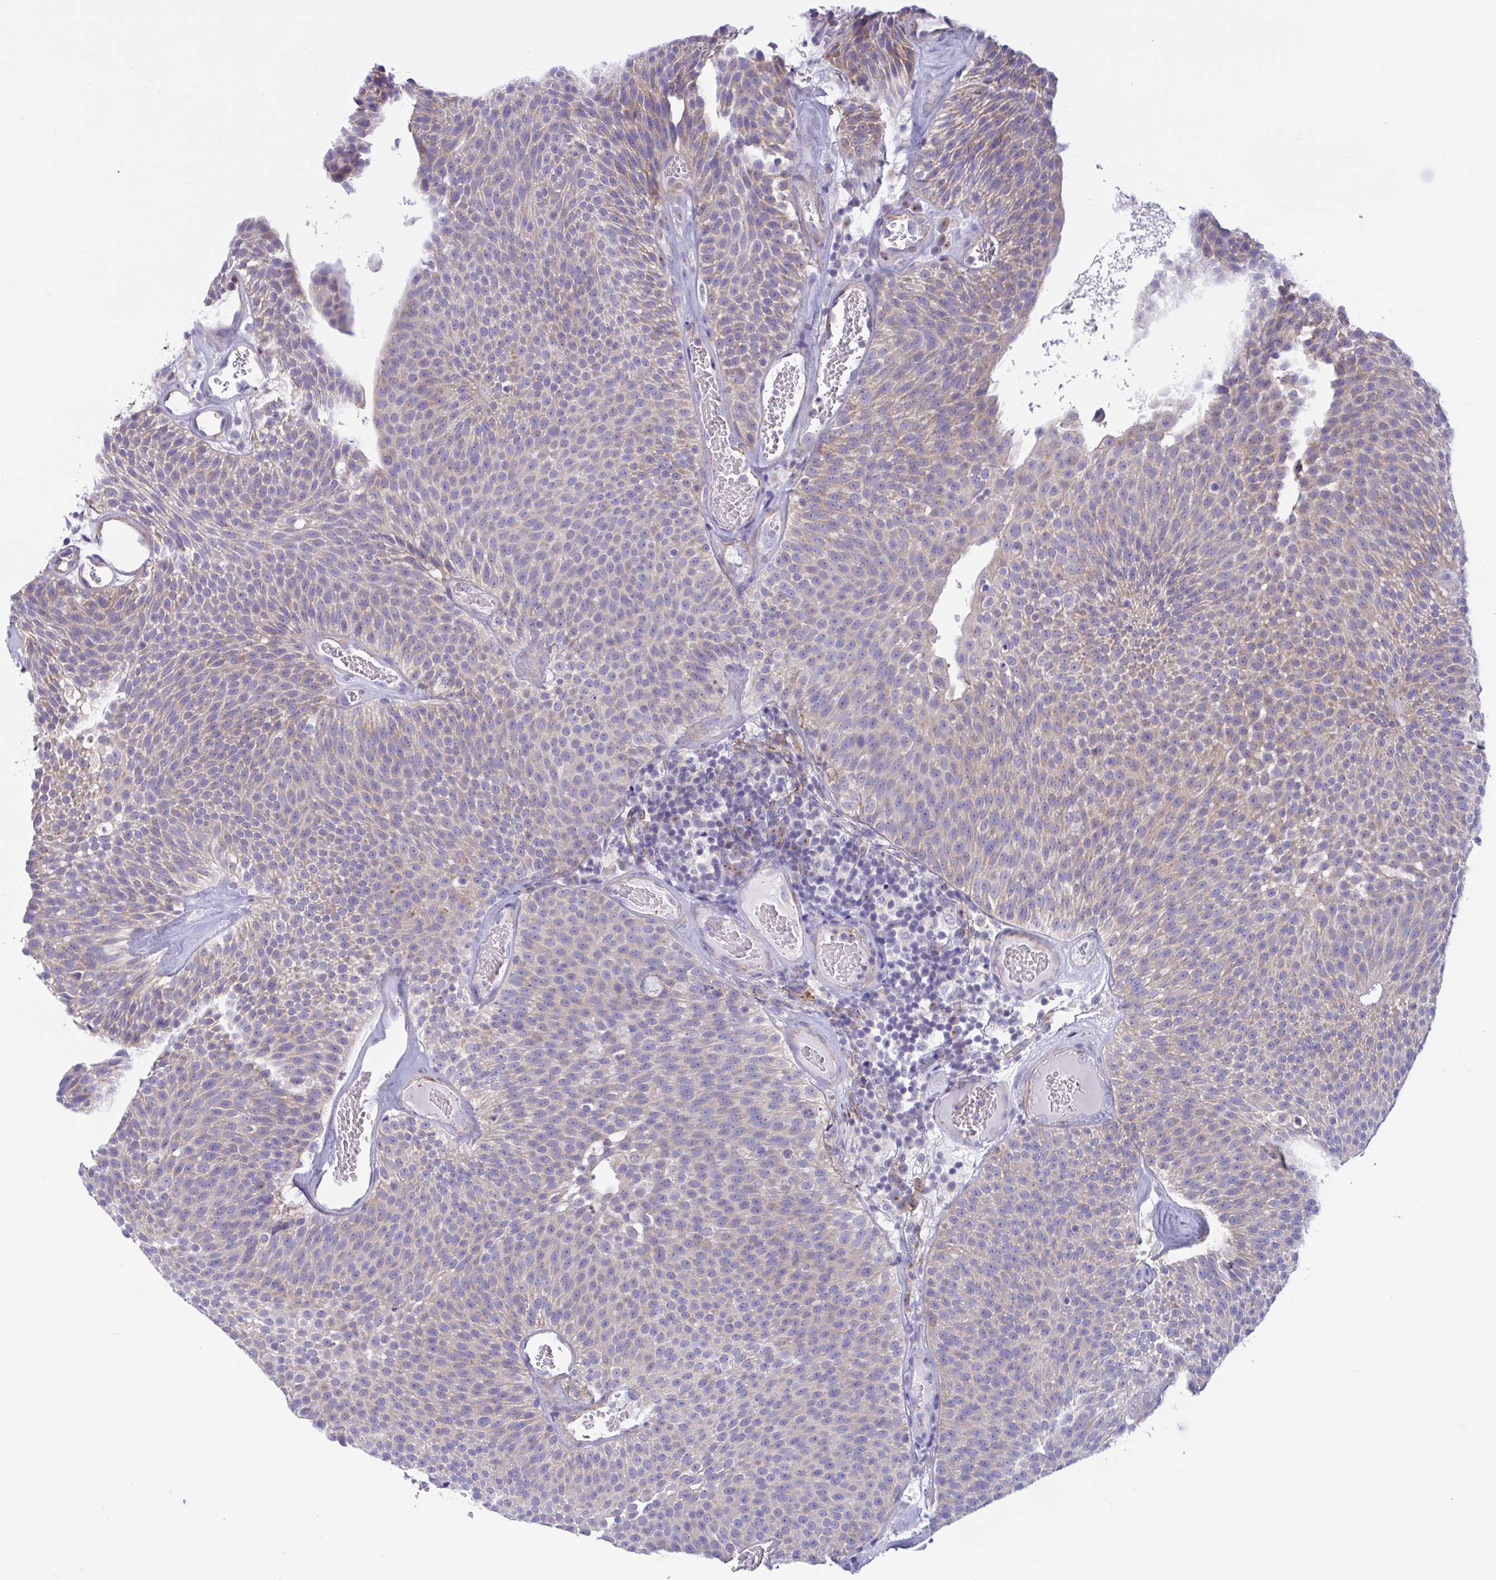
{"staining": {"intensity": "weak", "quantity": "25%-75%", "location": "cytoplasmic/membranous"}, "tissue": "urothelial cancer", "cell_type": "Tumor cells", "image_type": "cancer", "snomed": [{"axis": "morphology", "description": "Urothelial carcinoma, Low grade"}, {"axis": "topography", "description": "Urinary bladder"}], "caption": "Immunohistochemistry micrograph of urothelial cancer stained for a protein (brown), which exhibits low levels of weak cytoplasmic/membranous expression in approximately 25%-75% of tumor cells.", "gene": "OXLD1", "patient": {"sex": "female", "age": 79}}